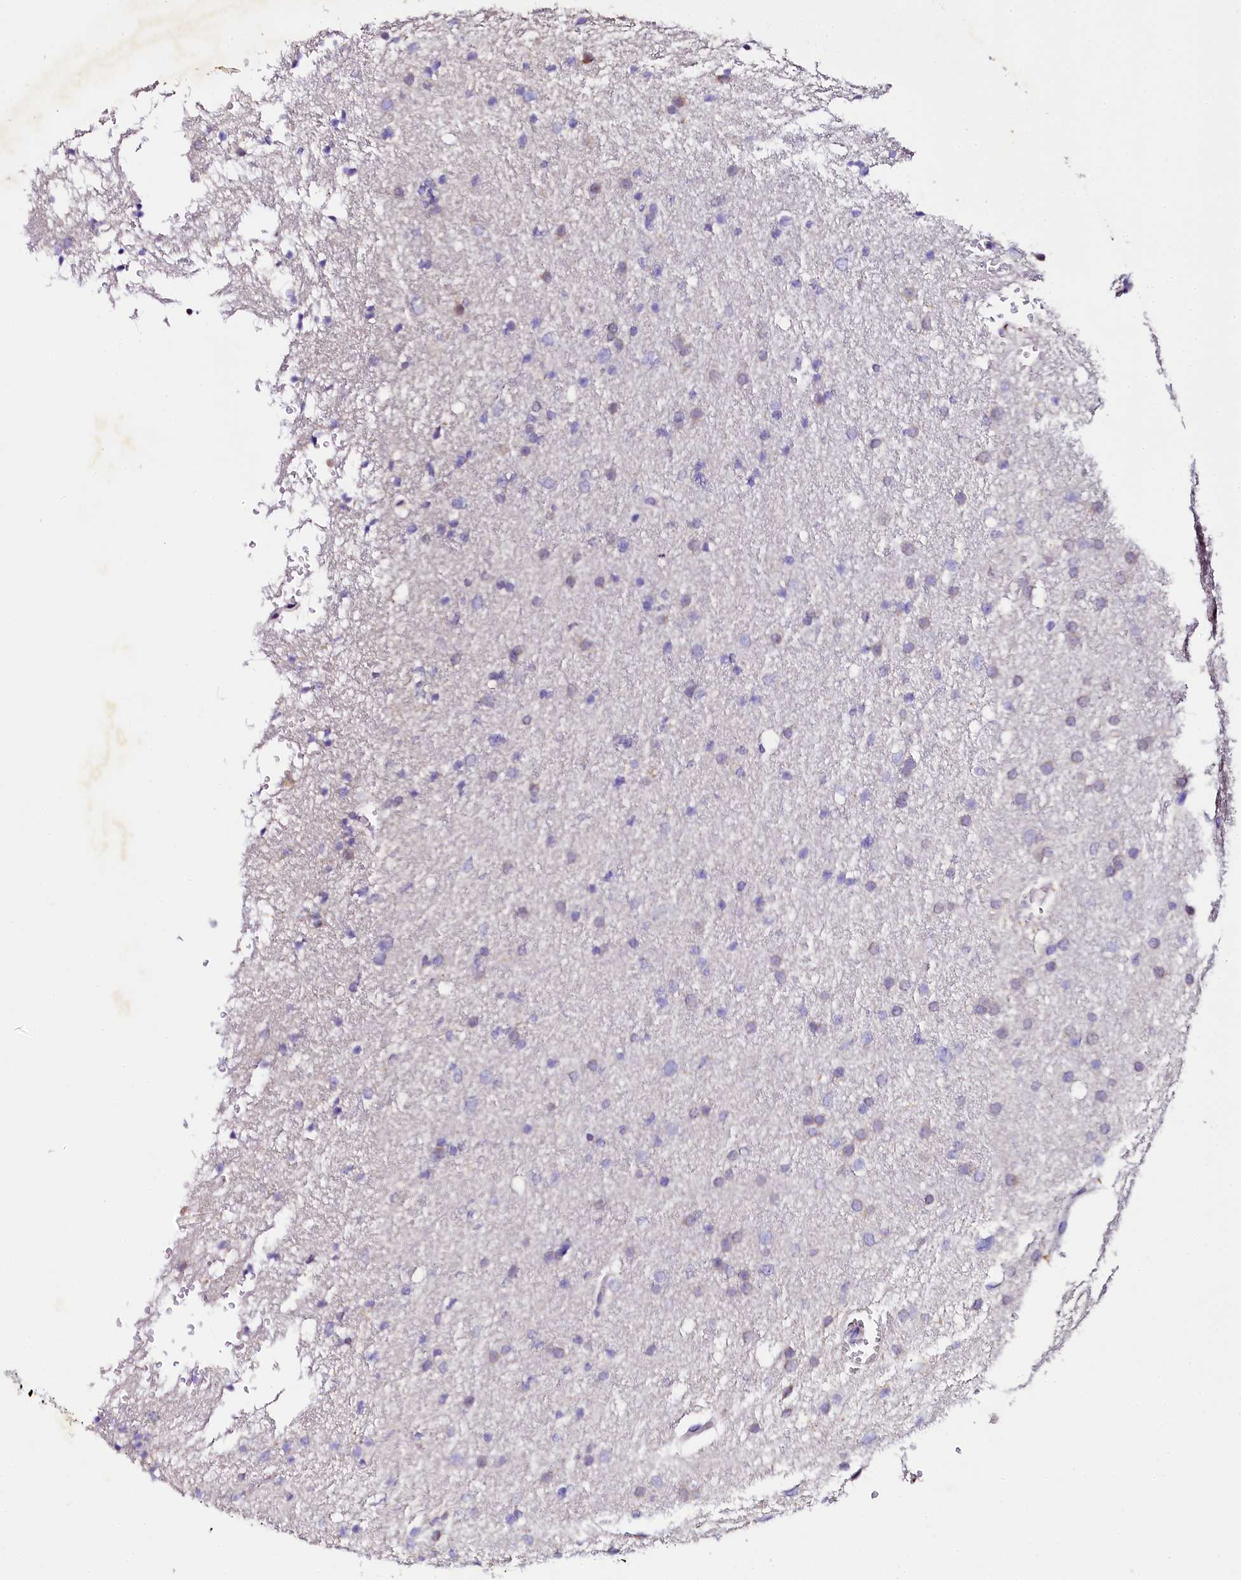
{"staining": {"intensity": "negative", "quantity": "none", "location": "none"}, "tissue": "glioma", "cell_type": "Tumor cells", "image_type": "cancer", "snomed": [{"axis": "morphology", "description": "Glioma, malignant, High grade"}, {"axis": "topography", "description": "Cerebral cortex"}], "caption": "Glioma was stained to show a protein in brown. There is no significant positivity in tumor cells. Brightfield microscopy of immunohistochemistry stained with DAB (brown) and hematoxylin (blue), captured at high magnification.", "gene": "NAA16", "patient": {"sex": "female", "age": 36}}